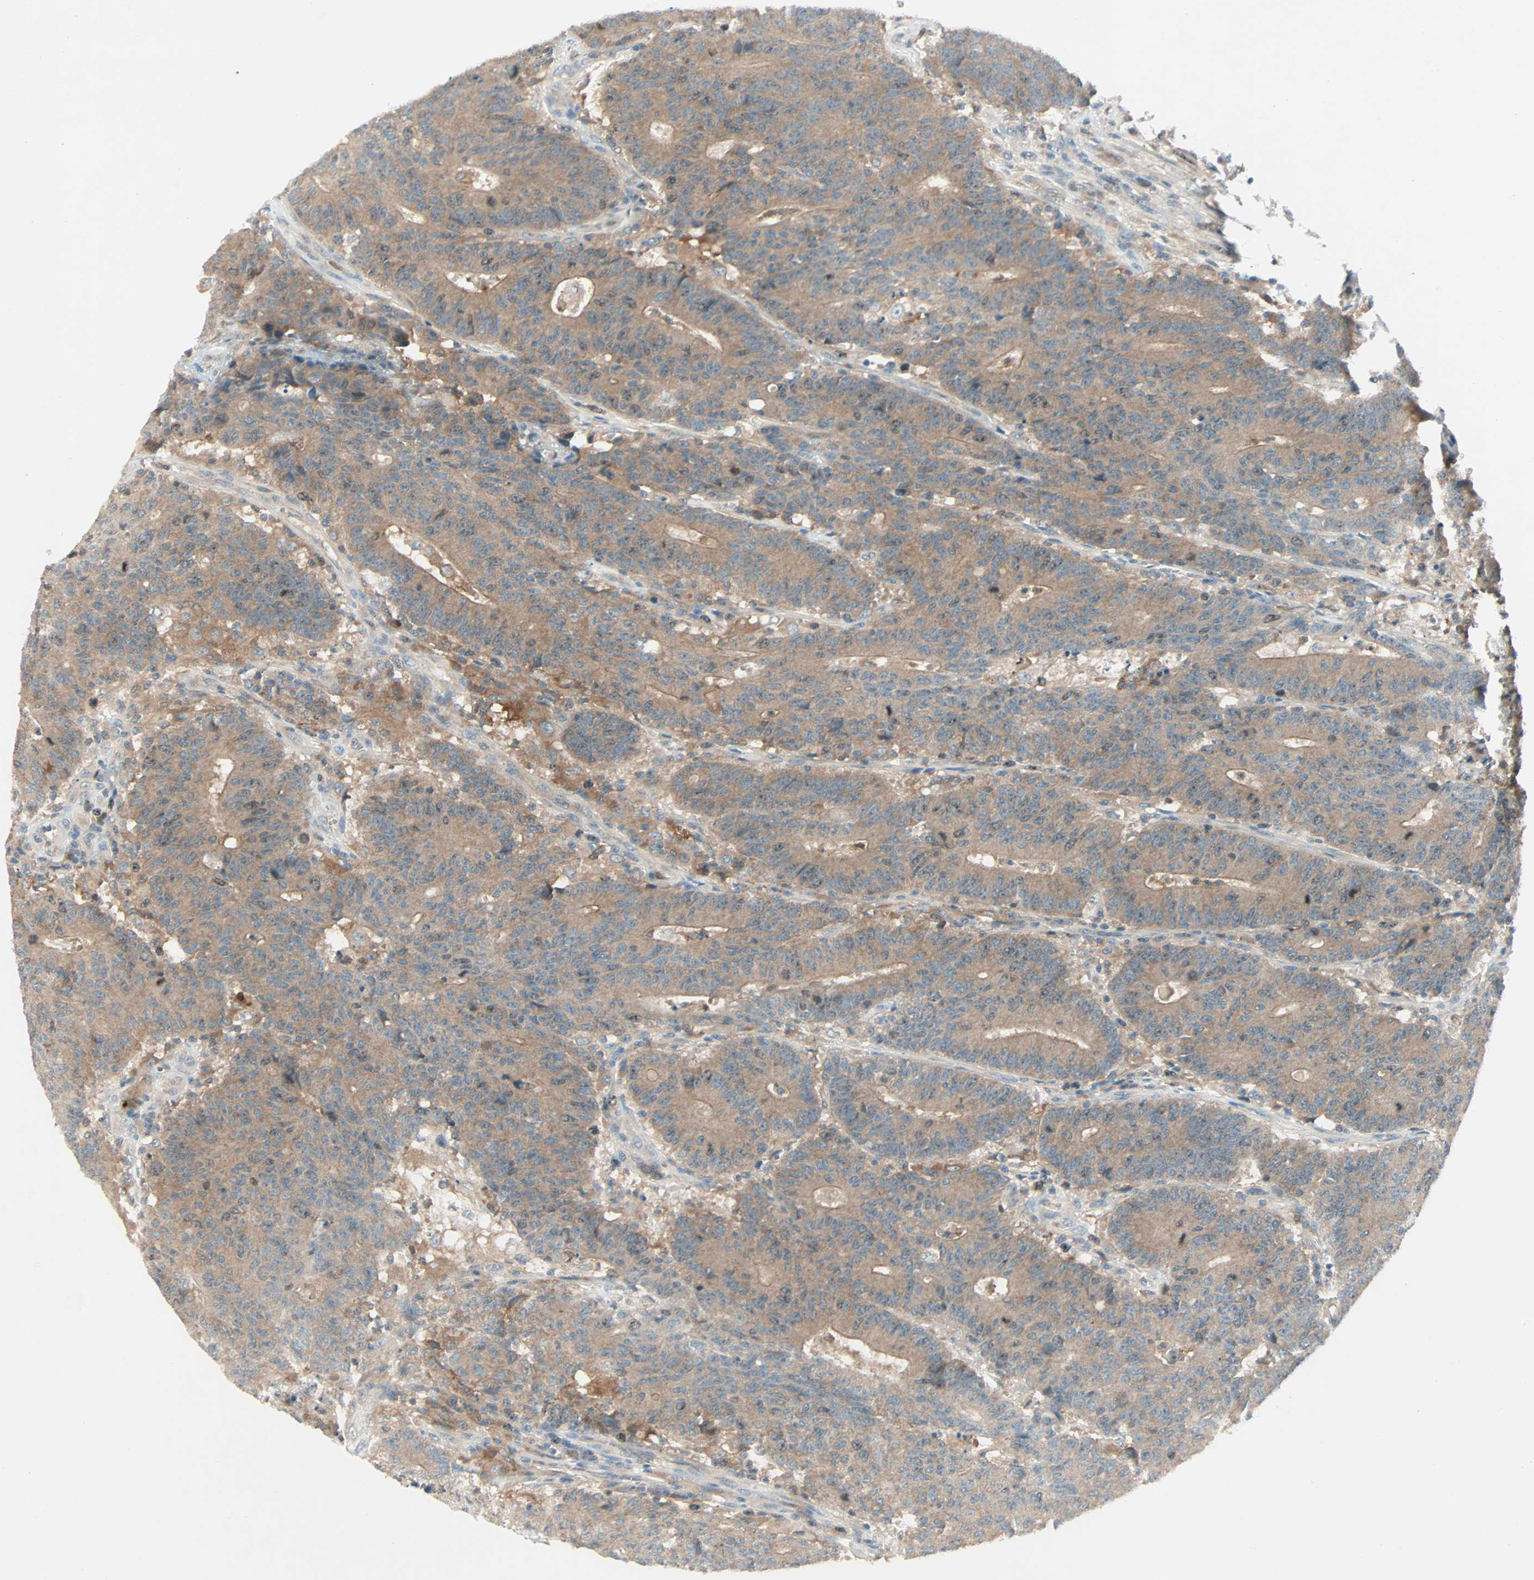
{"staining": {"intensity": "weak", "quantity": ">75%", "location": "cytoplasmic/membranous"}, "tissue": "colorectal cancer", "cell_type": "Tumor cells", "image_type": "cancer", "snomed": [{"axis": "morphology", "description": "Normal tissue, NOS"}, {"axis": "morphology", "description": "Adenocarcinoma, NOS"}, {"axis": "topography", "description": "Colon"}], "caption": "Immunohistochemical staining of colorectal cancer exhibits weak cytoplasmic/membranous protein expression in about >75% of tumor cells.", "gene": "SMIM8", "patient": {"sex": "female", "age": 75}}